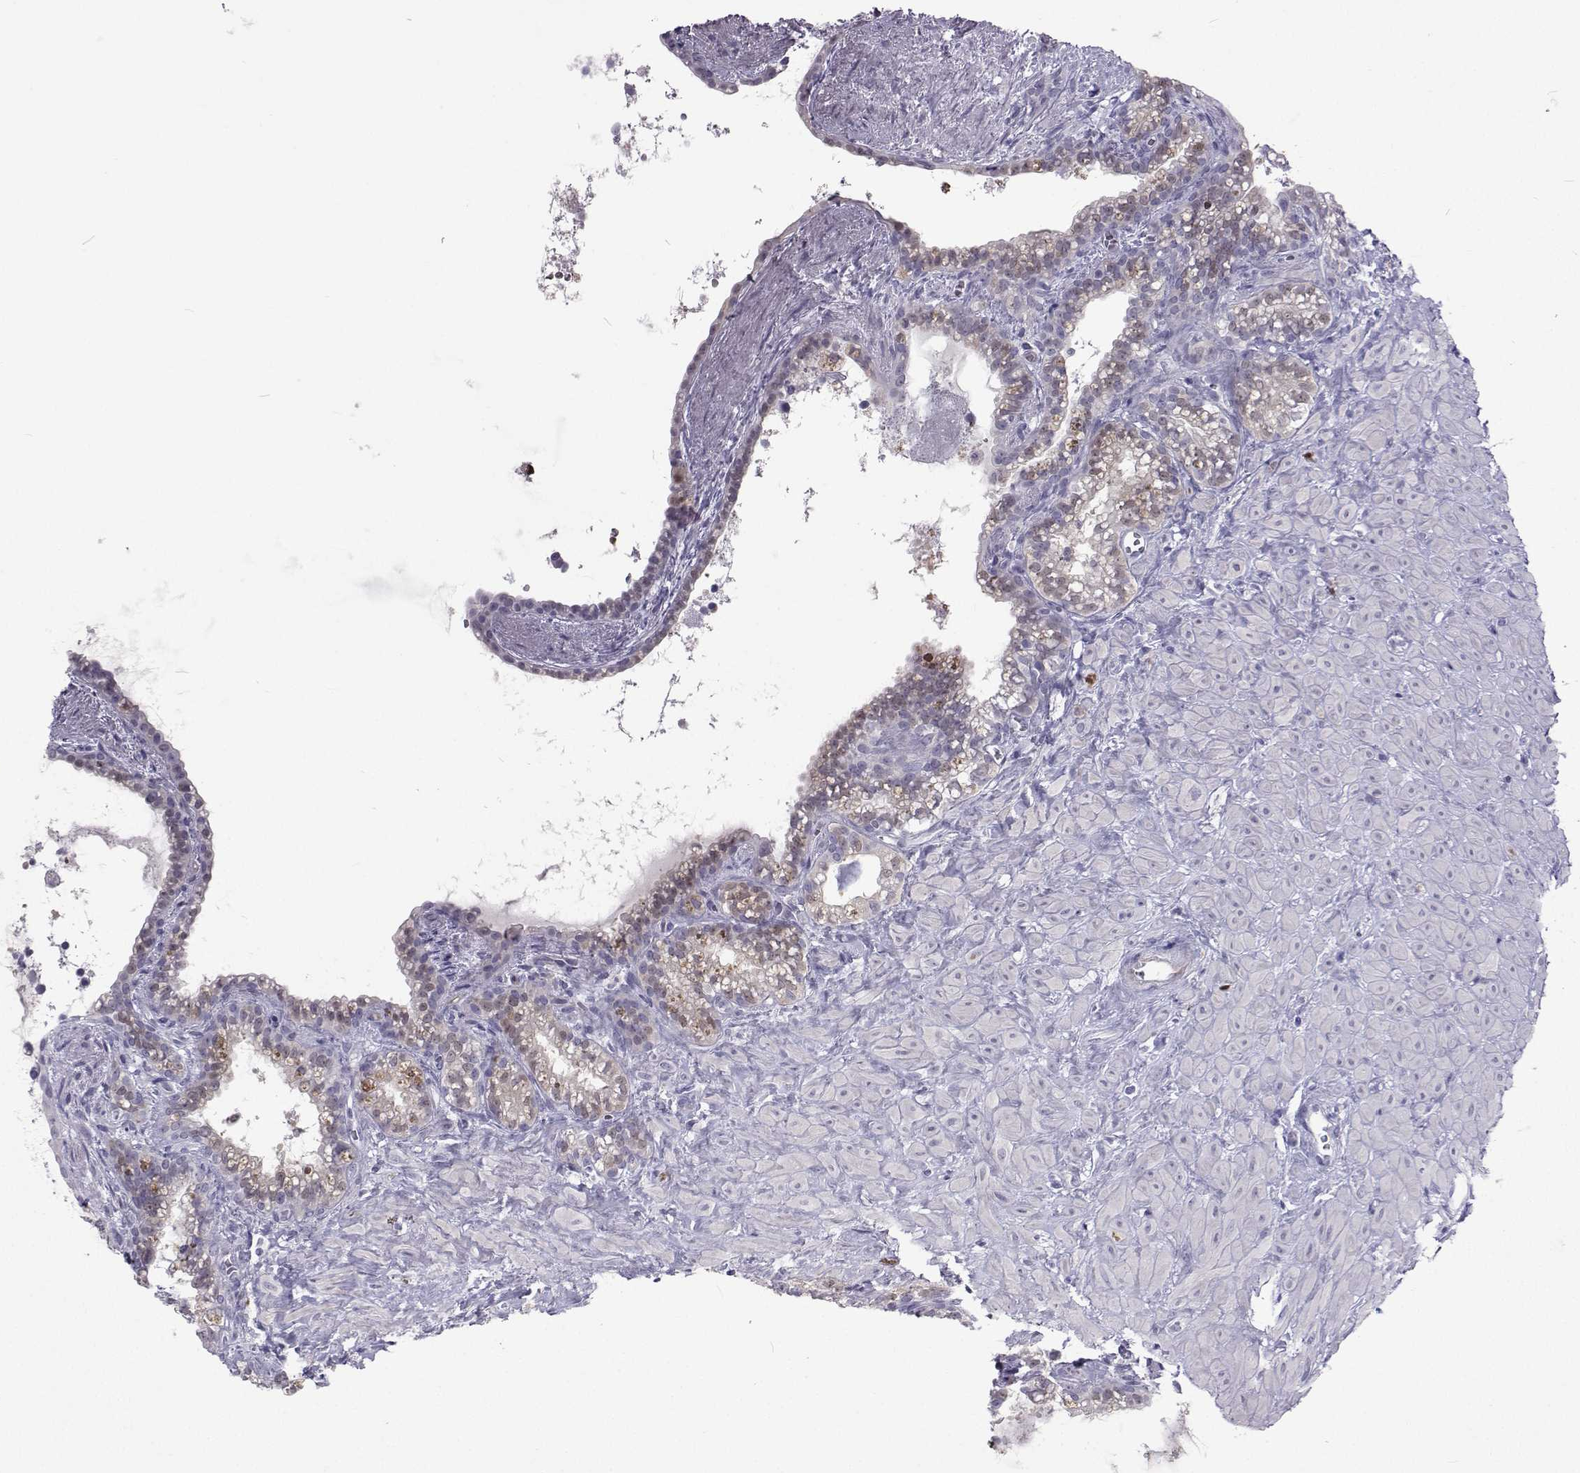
{"staining": {"intensity": "weak", "quantity": "<25%", "location": "nuclear"}, "tissue": "seminal vesicle", "cell_type": "Glandular cells", "image_type": "normal", "snomed": [{"axis": "morphology", "description": "Normal tissue, NOS"}, {"axis": "topography", "description": "Seminal veicle"}], "caption": "Immunohistochemistry (IHC) of benign seminal vesicle displays no positivity in glandular cells.", "gene": "GALM", "patient": {"sex": "male", "age": 76}}